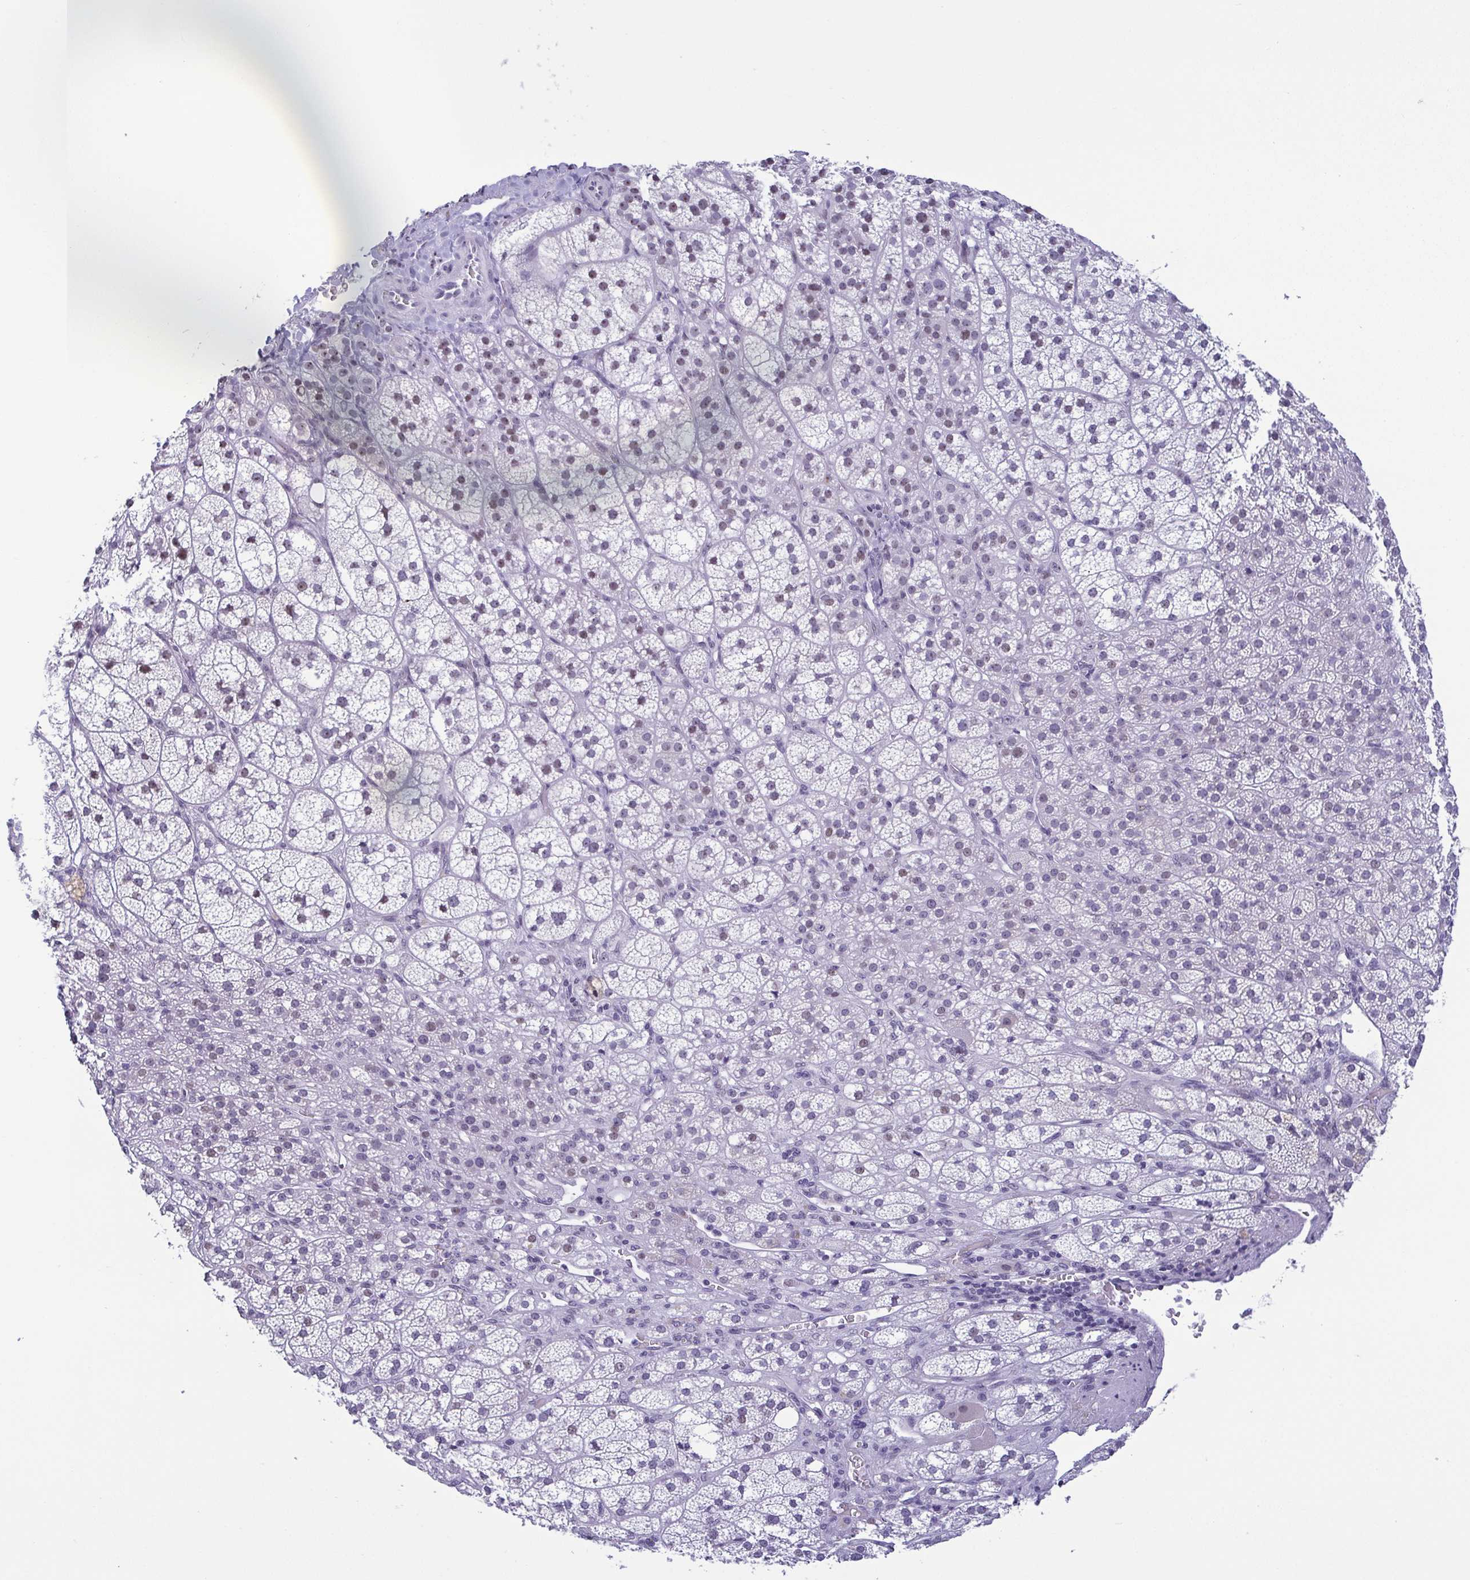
{"staining": {"intensity": "negative", "quantity": "none", "location": "none"}, "tissue": "adrenal gland", "cell_type": "Glandular cells", "image_type": "normal", "snomed": [{"axis": "morphology", "description": "Normal tissue, NOS"}, {"axis": "topography", "description": "Adrenal gland"}], "caption": "A high-resolution photomicrograph shows IHC staining of normal adrenal gland, which reveals no significant staining in glandular cells. (DAB (3,3'-diaminobenzidine) immunohistochemistry (IHC) visualized using brightfield microscopy, high magnification).", "gene": "BZW1", "patient": {"sex": "female", "age": 60}}